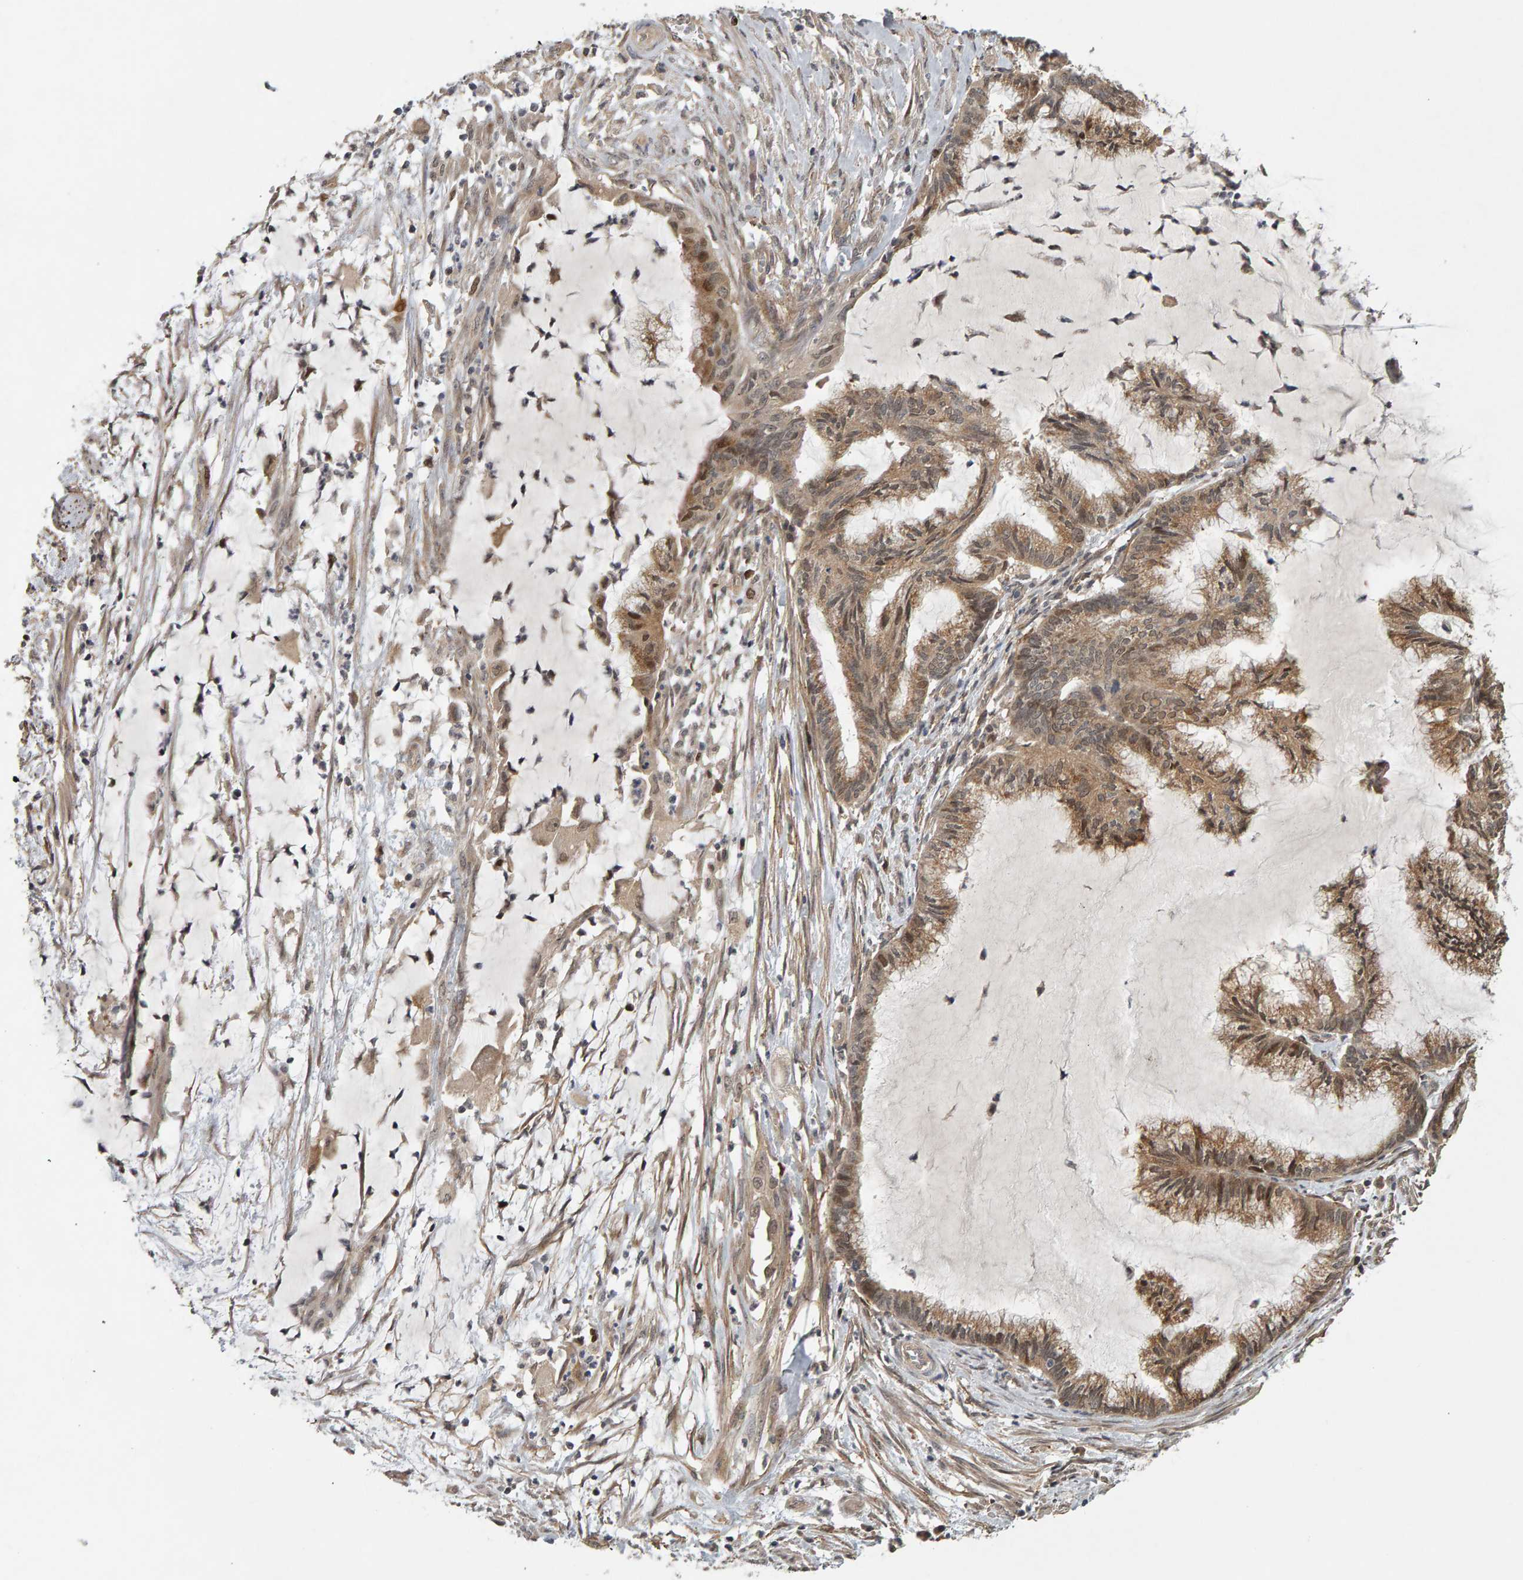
{"staining": {"intensity": "moderate", "quantity": "25%-75%", "location": "cytoplasmic/membranous,nuclear"}, "tissue": "endometrial cancer", "cell_type": "Tumor cells", "image_type": "cancer", "snomed": [{"axis": "morphology", "description": "Adenocarcinoma, NOS"}, {"axis": "topography", "description": "Endometrium"}], "caption": "Human adenocarcinoma (endometrial) stained with a protein marker exhibits moderate staining in tumor cells.", "gene": "CDCA5", "patient": {"sex": "female", "age": 86}}